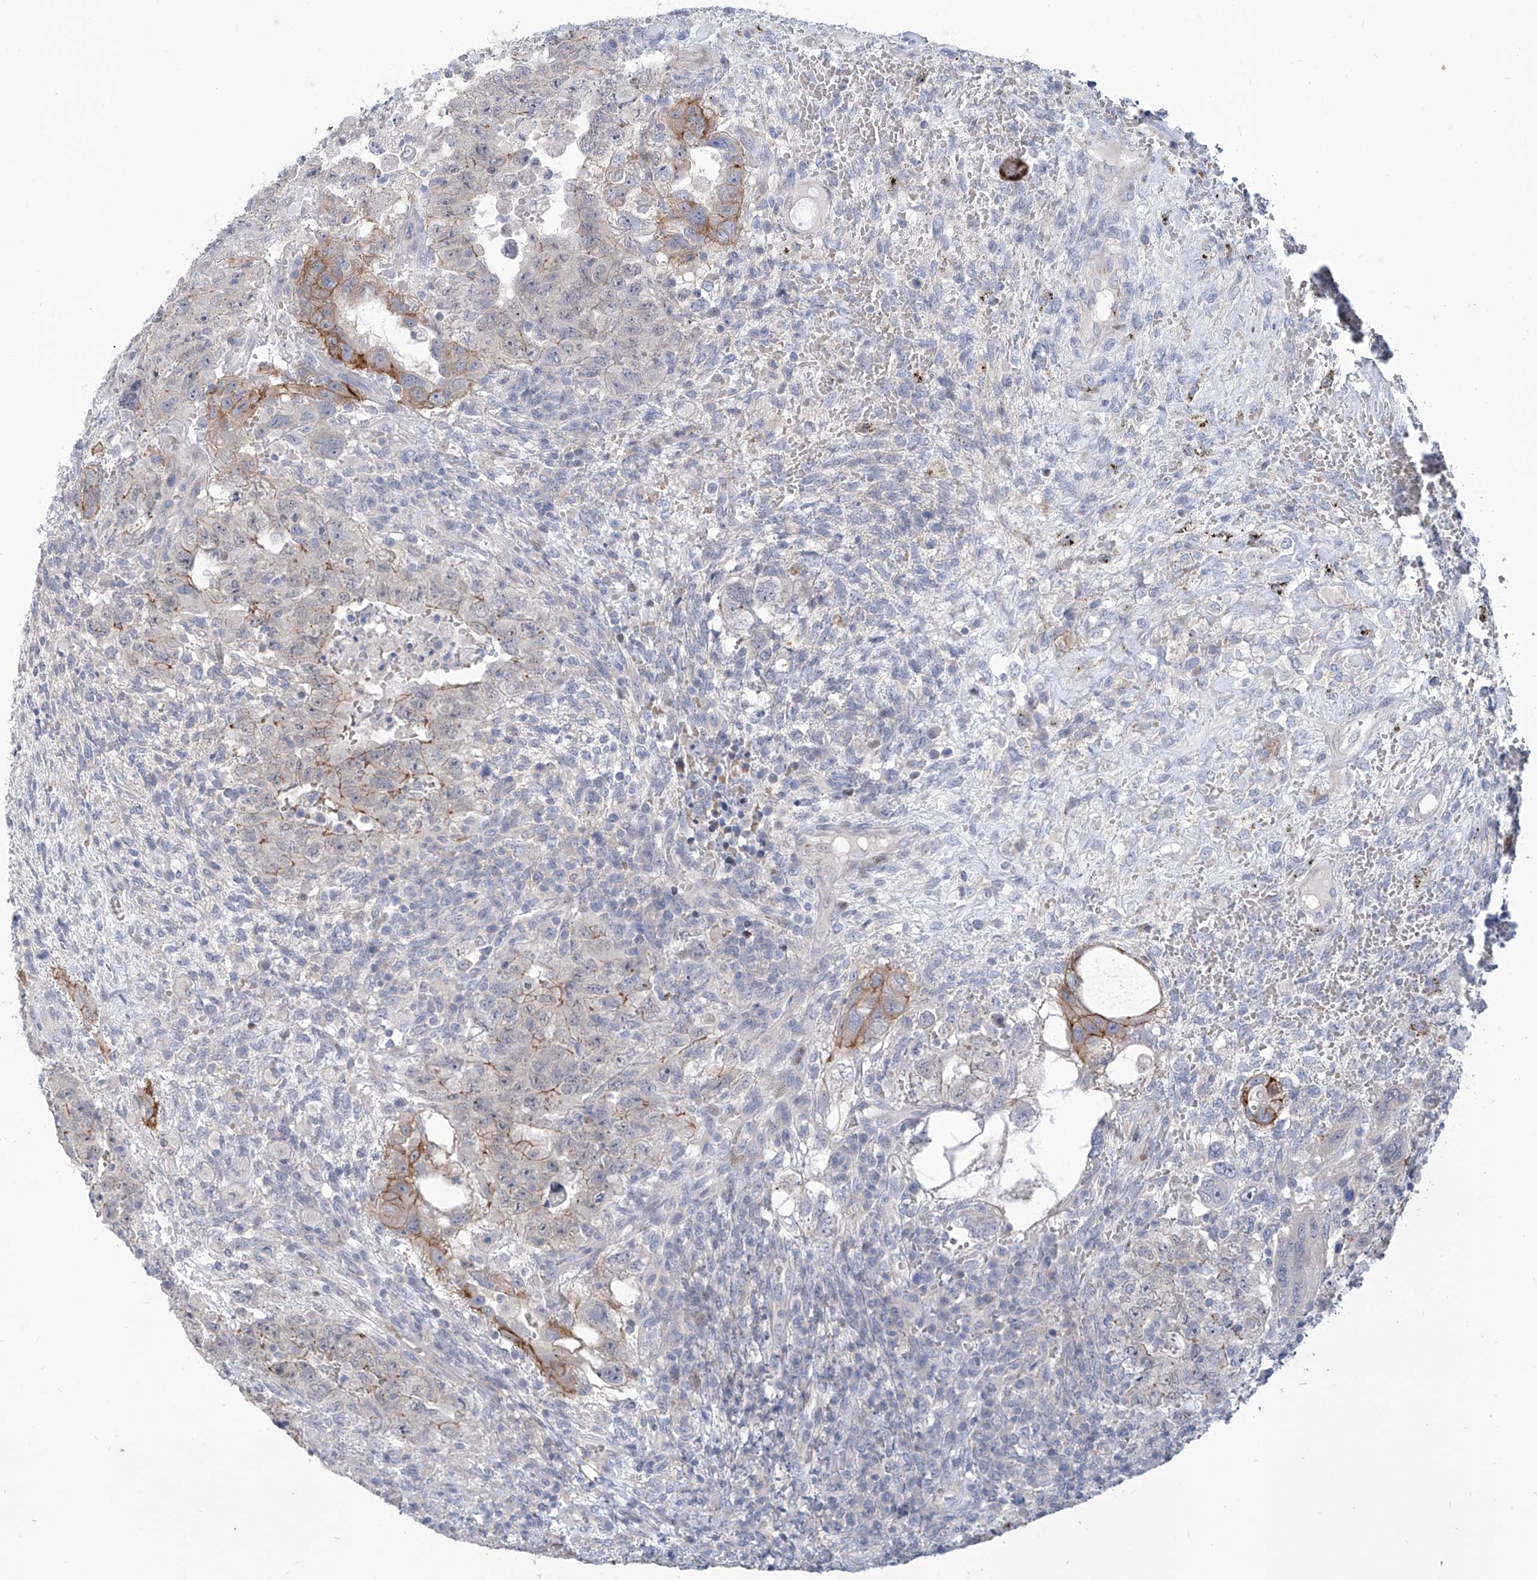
{"staining": {"intensity": "moderate", "quantity": "<25%", "location": "cytoplasmic/membranous"}, "tissue": "testis cancer", "cell_type": "Tumor cells", "image_type": "cancer", "snomed": [{"axis": "morphology", "description": "Carcinoma, Embryonal, NOS"}, {"axis": "topography", "description": "Testis"}], "caption": "The image demonstrates staining of testis cancer, revealing moderate cytoplasmic/membranous protein expression (brown color) within tumor cells.", "gene": "LRRC1", "patient": {"sex": "male", "age": 26}}